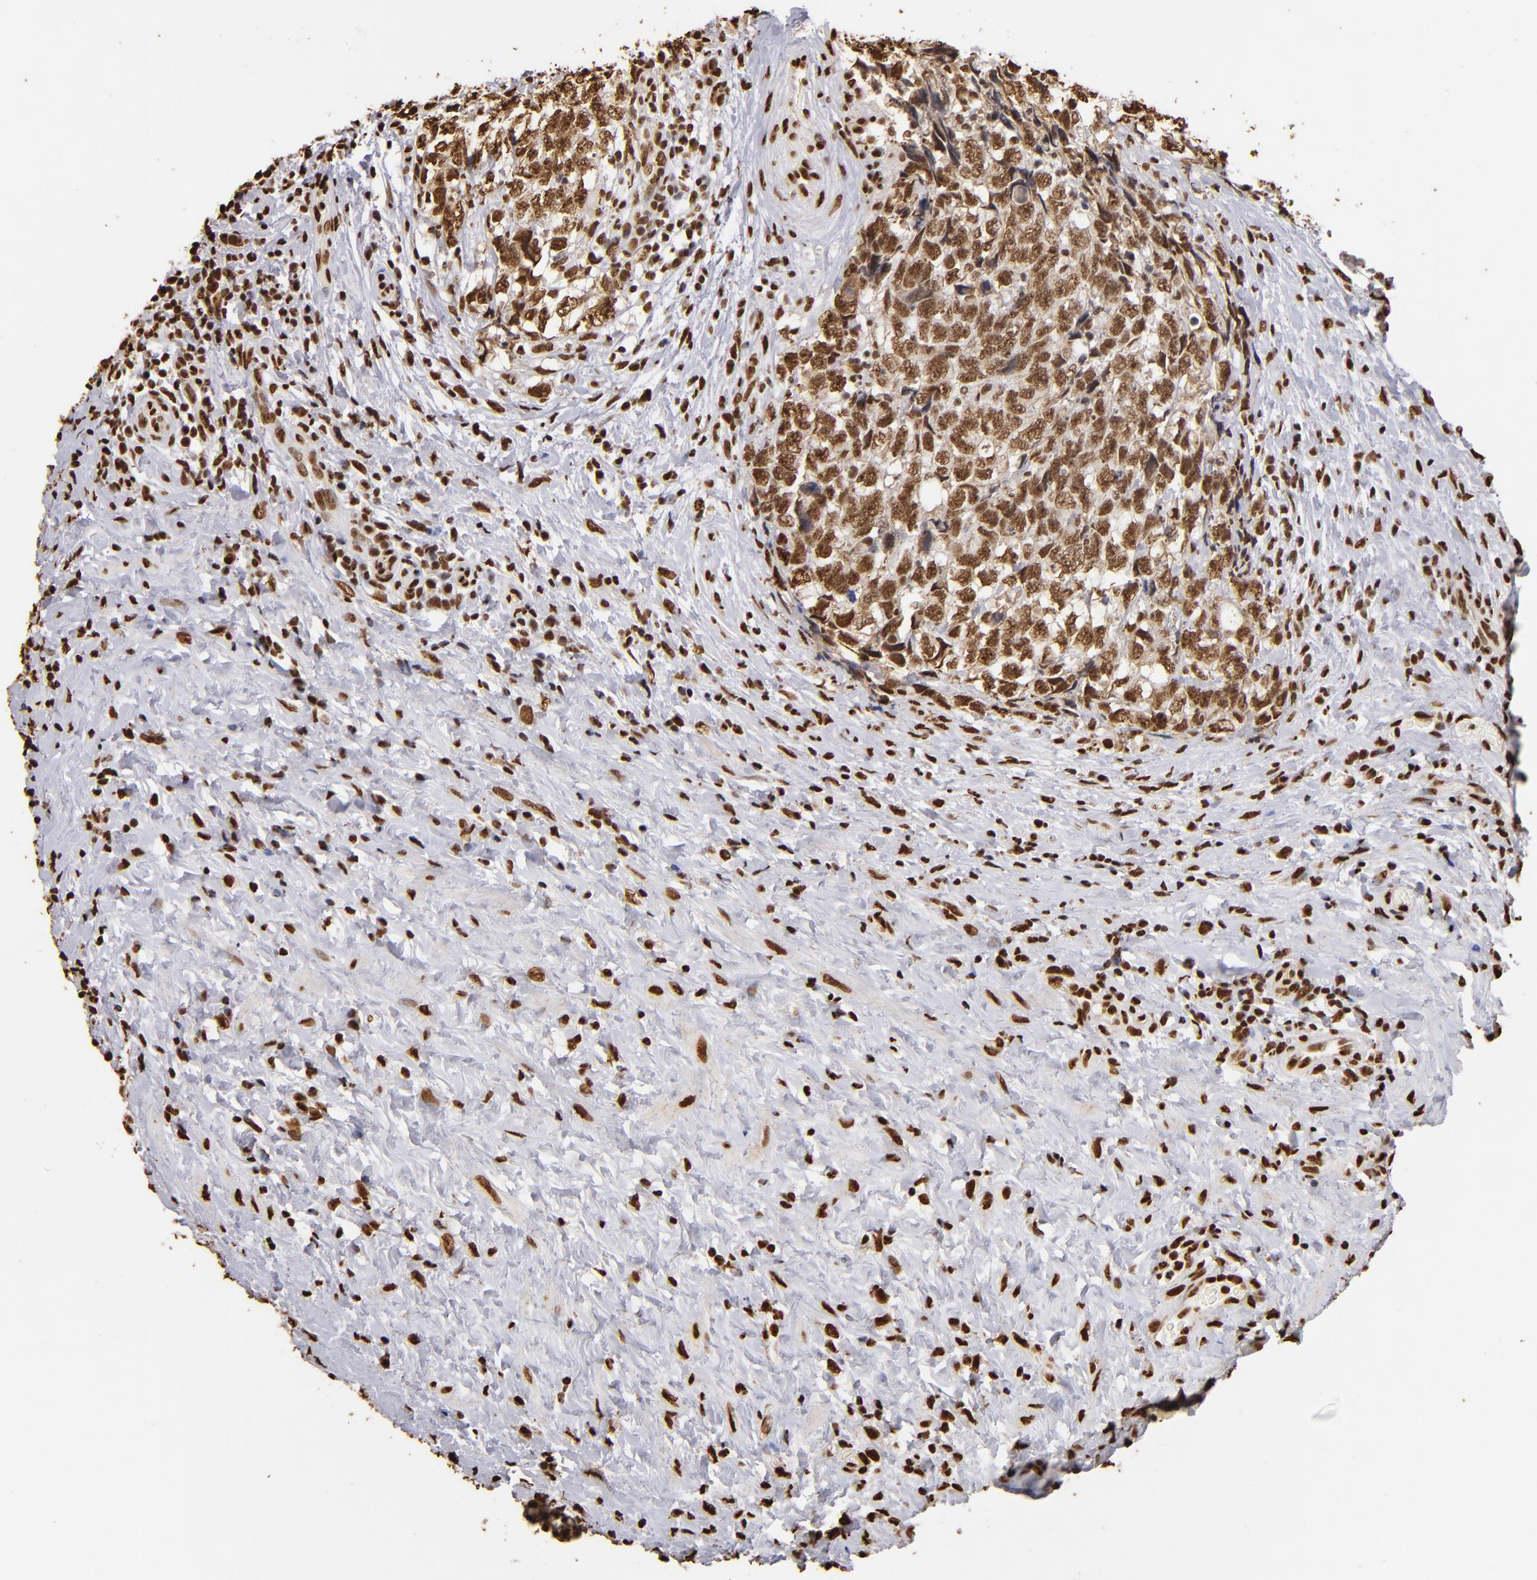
{"staining": {"intensity": "strong", "quantity": ">75%", "location": "nuclear"}, "tissue": "testis cancer", "cell_type": "Tumor cells", "image_type": "cancer", "snomed": [{"axis": "morphology", "description": "Carcinoma, Embryonal, NOS"}, {"axis": "topography", "description": "Testis"}], "caption": "Protein analysis of embryonal carcinoma (testis) tissue exhibits strong nuclear expression in approximately >75% of tumor cells.", "gene": "ILF3", "patient": {"sex": "male", "age": 31}}